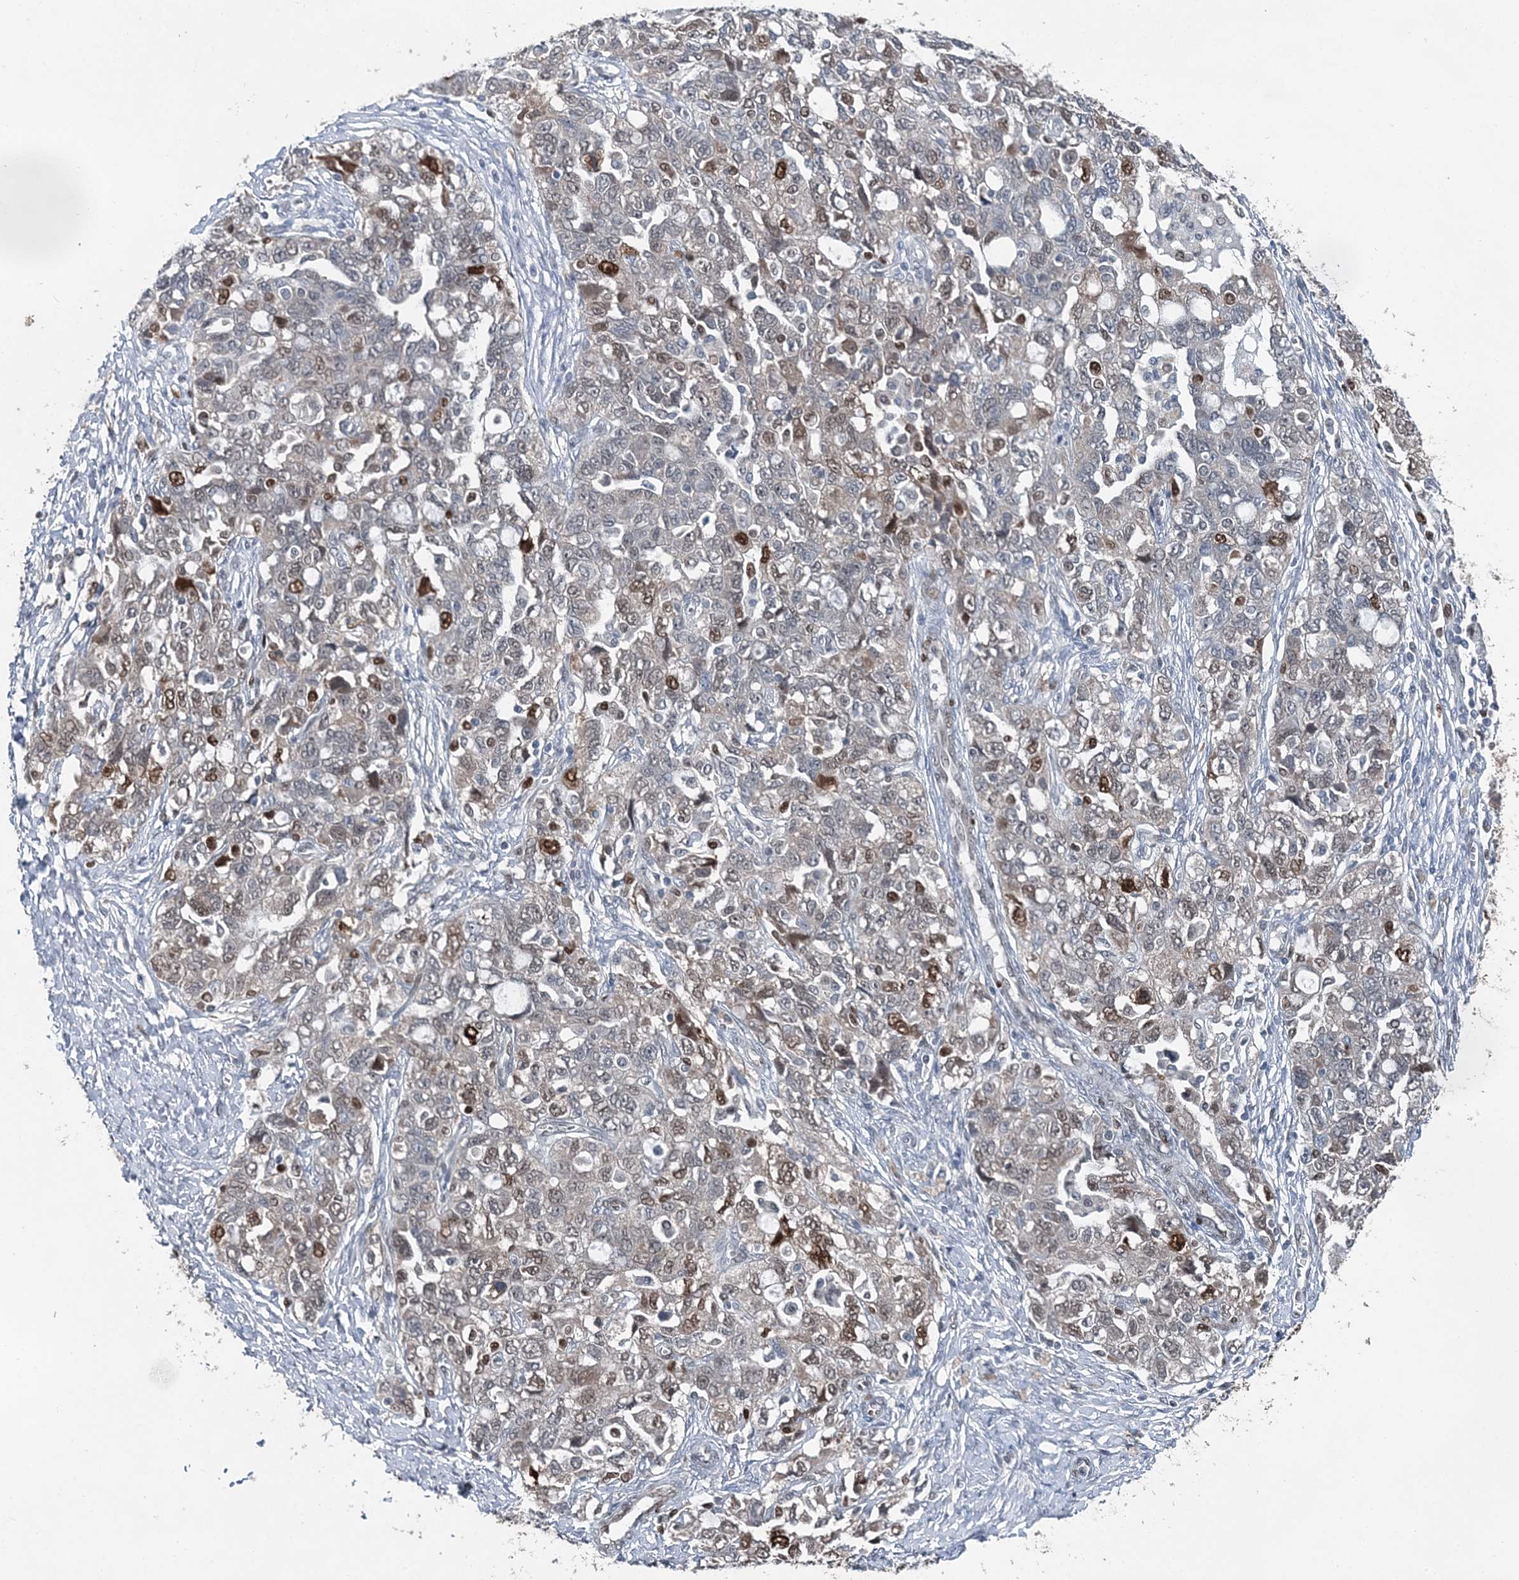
{"staining": {"intensity": "moderate", "quantity": "25%-75%", "location": "nuclear"}, "tissue": "ovarian cancer", "cell_type": "Tumor cells", "image_type": "cancer", "snomed": [{"axis": "morphology", "description": "Carcinoma, NOS"}, {"axis": "morphology", "description": "Cystadenocarcinoma, serous, NOS"}, {"axis": "topography", "description": "Ovary"}], "caption": "Human ovarian cancer (serous cystadenocarcinoma) stained with a brown dye displays moderate nuclear positive positivity in about 25%-75% of tumor cells.", "gene": "HAT1", "patient": {"sex": "female", "age": 69}}